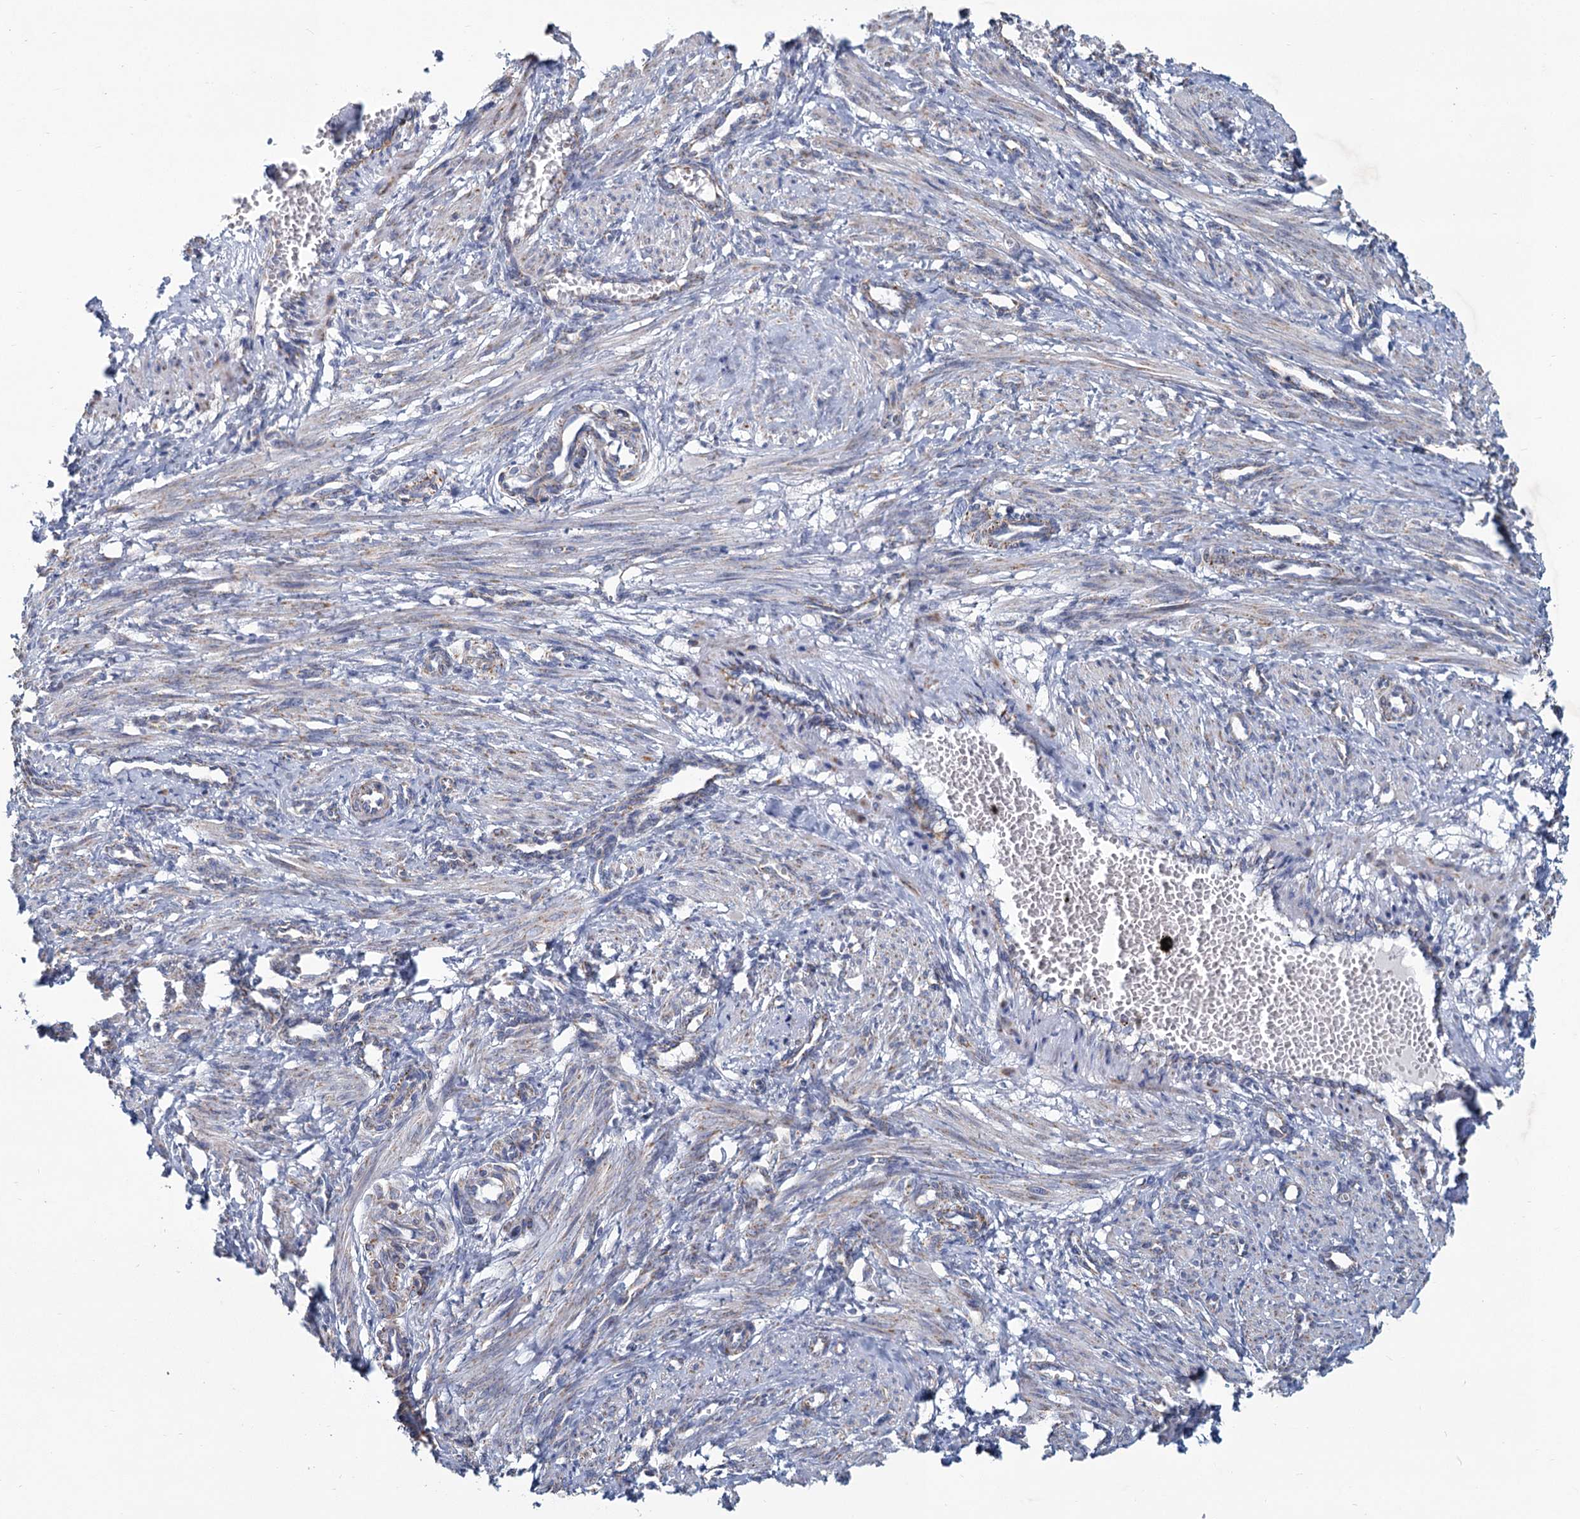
{"staining": {"intensity": "weak", "quantity": "25%-75%", "location": "cytoplasmic/membranous"}, "tissue": "smooth muscle", "cell_type": "Smooth muscle cells", "image_type": "normal", "snomed": [{"axis": "morphology", "description": "Normal tissue, NOS"}, {"axis": "topography", "description": "Endometrium"}], "caption": "An immunohistochemistry photomicrograph of unremarkable tissue is shown. Protein staining in brown labels weak cytoplasmic/membranous positivity in smooth muscle within smooth muscle cells. The protein of interest is stained brown, and the nuclei are stained in blue (DAB IHC with brightfield microscopy, high magnification).", "gene": "NDUFC2", "patient": {"sex": "female", "age": 33}}